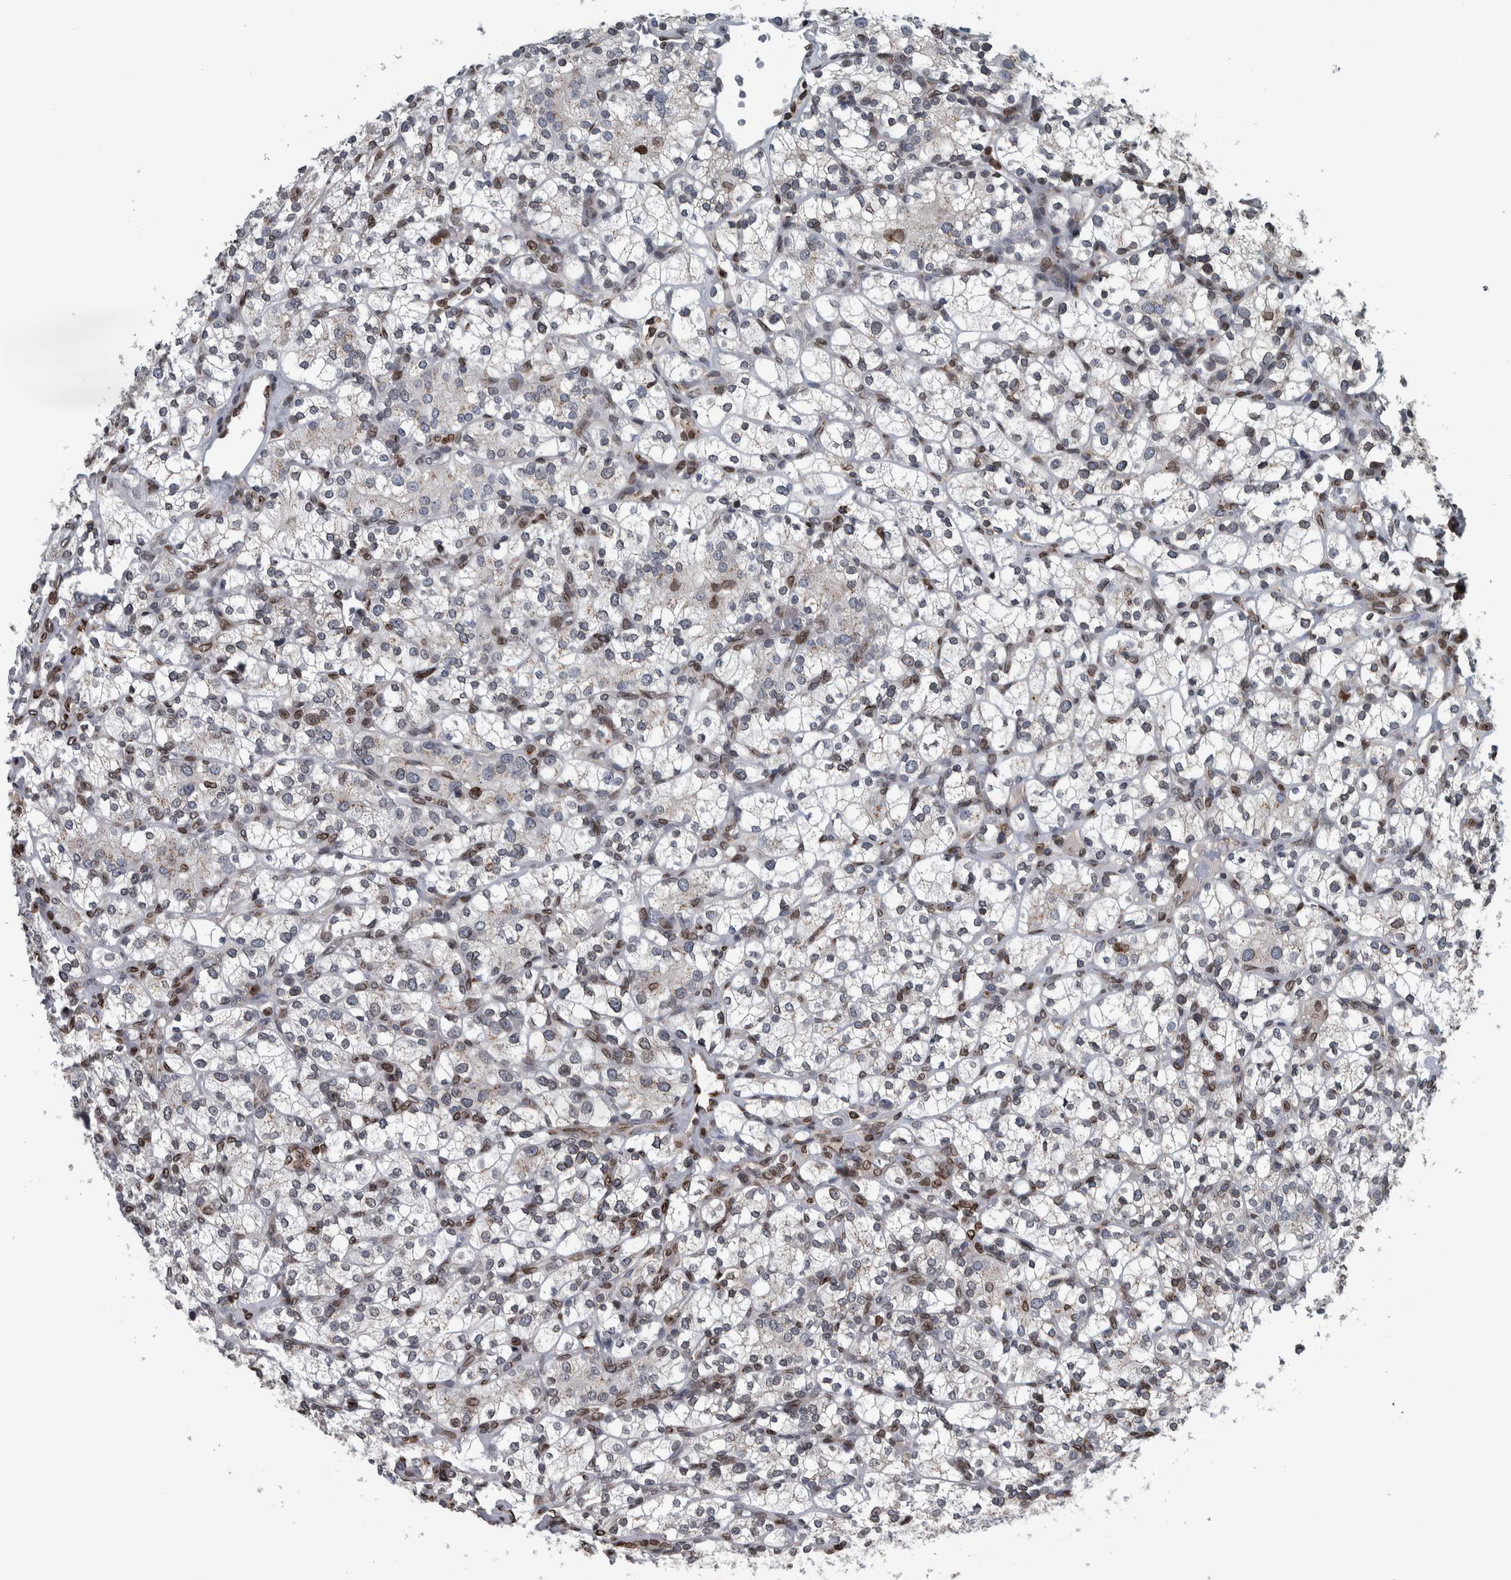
{"staining": {"intensity": "negative", "quantity": "none", "location": "none"}, "tissue": "renal cancer", "cell_type": "Tumor cells", "image_type": "cancer", "snomed": [{"axis": "morphology", "description": "Adenocarcinoma, NOS"}, {"axis": "topography", "description": "Kidney"}], "caption": "This is a micrograph of immunohistochemistry (IHC) staining of renal cancer, which shows no positivity in tumor cells.", "gene": "FAM135B", "patient": {"sex": "male", "age": 77}}